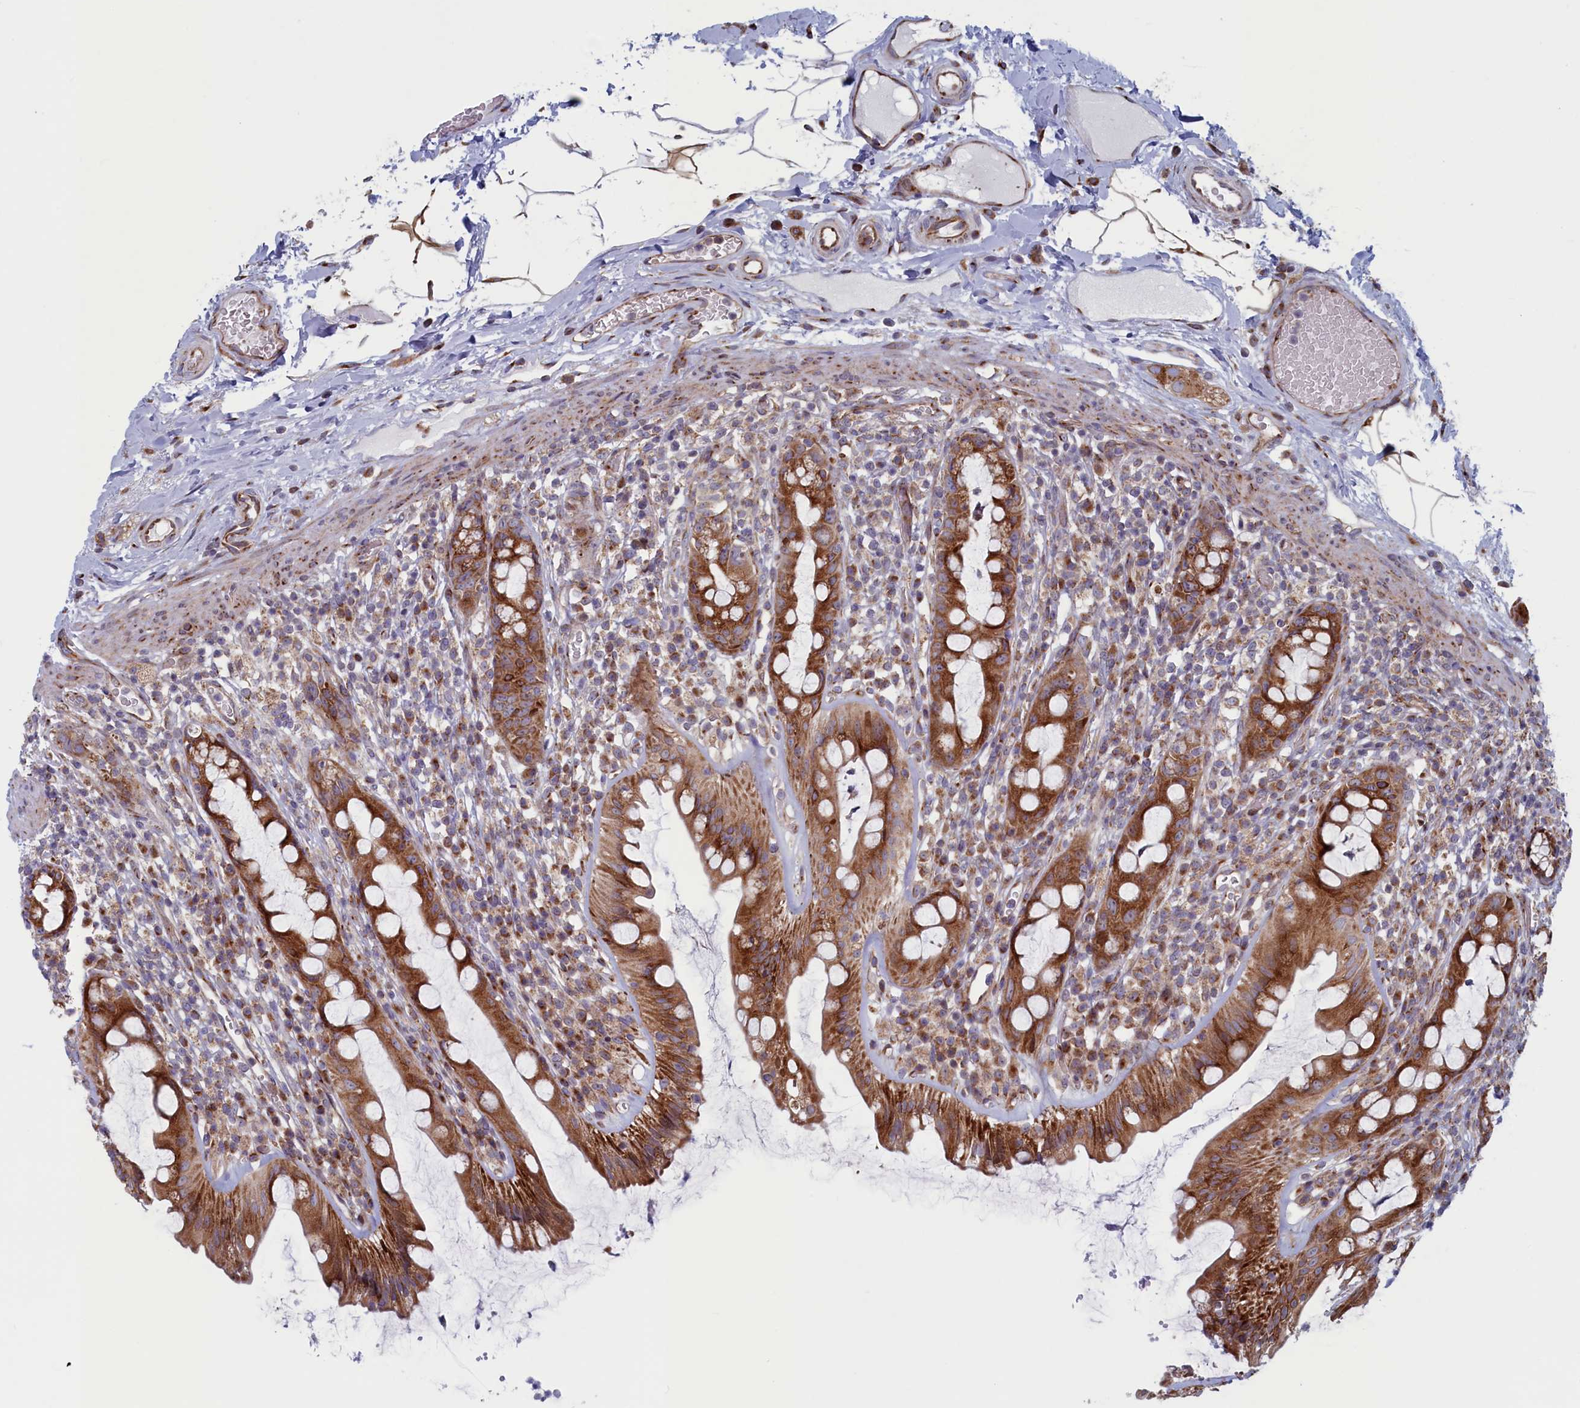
{"staining": {"intensity": "moderate", "quantity": ">75%", "location": "cytoplasmic/membranous"}, "tissue": "rectum", "cell_type": "Glandular cells", "image_type": "normal", "snomed": [{"axis": "morphology", "description": "Normal tissue, NOS"}, {"axis": "topography", "description": "Rectum"}], "caption": "Immunohistochemical staining of benign human rectum reveals moderate cytoplasmic/membranous protein staining in approximately >75% of glandular cells.", "gene": "MTFMT", "patient": {"sex": "female", "age": 57}}